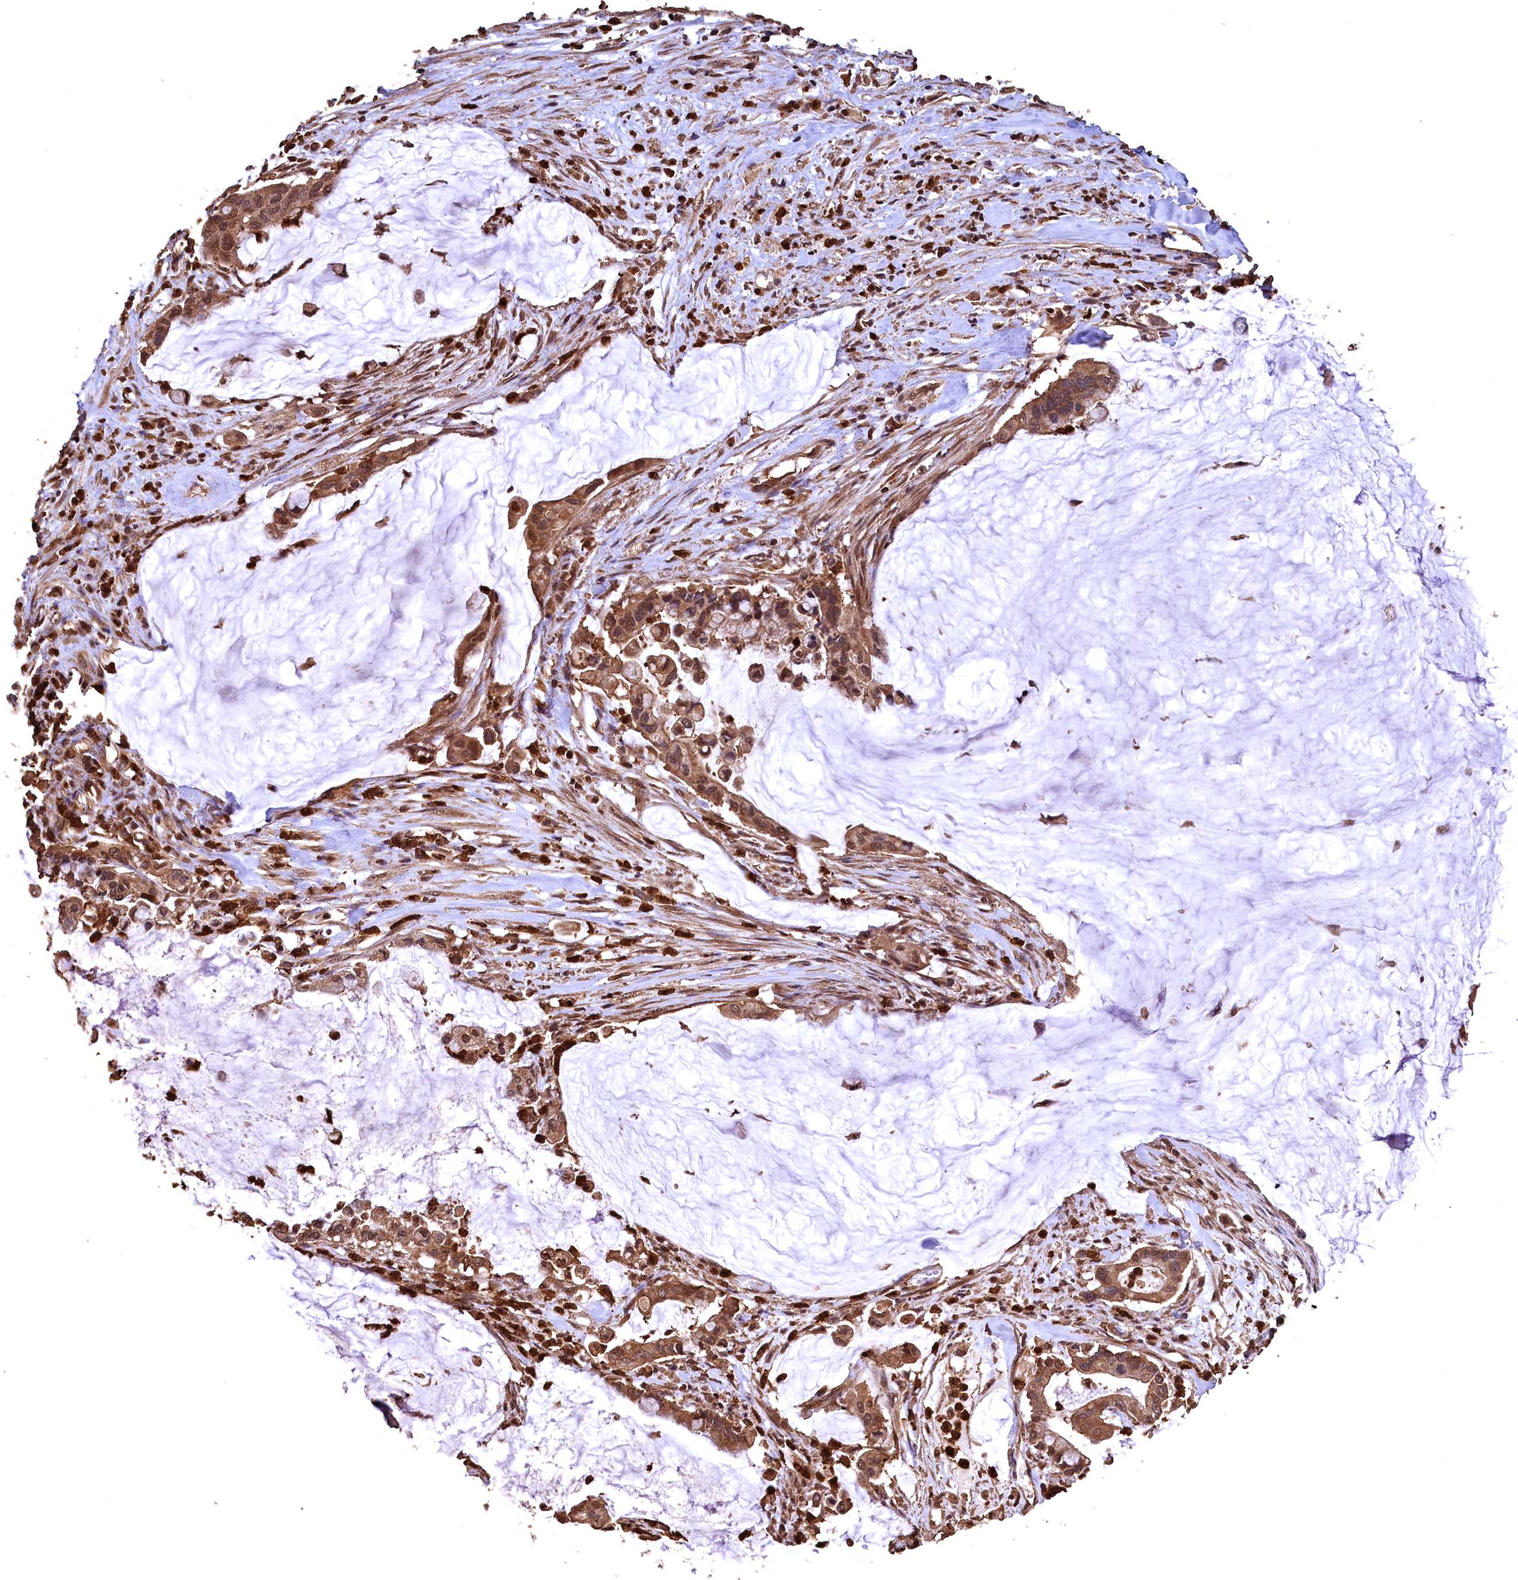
{"staining": {"intensity": "moderate", "quantity": ">75%", "location": "cytoplasmic/membranous,nuclear"}, "tissue": "pancreatic cancer", "cell_type": "Tumor cells", "image_type": "cancer", "snomed": [{"axis": "morphology", "description": "Adenocarcinoma, NOS"}, {"axis": "topography", "description": "Pancreas"}], "caption": "Immunohistochemical staining of pancreatic adenocarcinoma displays moderate cytoplasmic/membranous and nuclear protein positivity in about >75% of tumor cells.", "gene": "CEP57L1", "patient": {"sex": "male", "age": 41}}